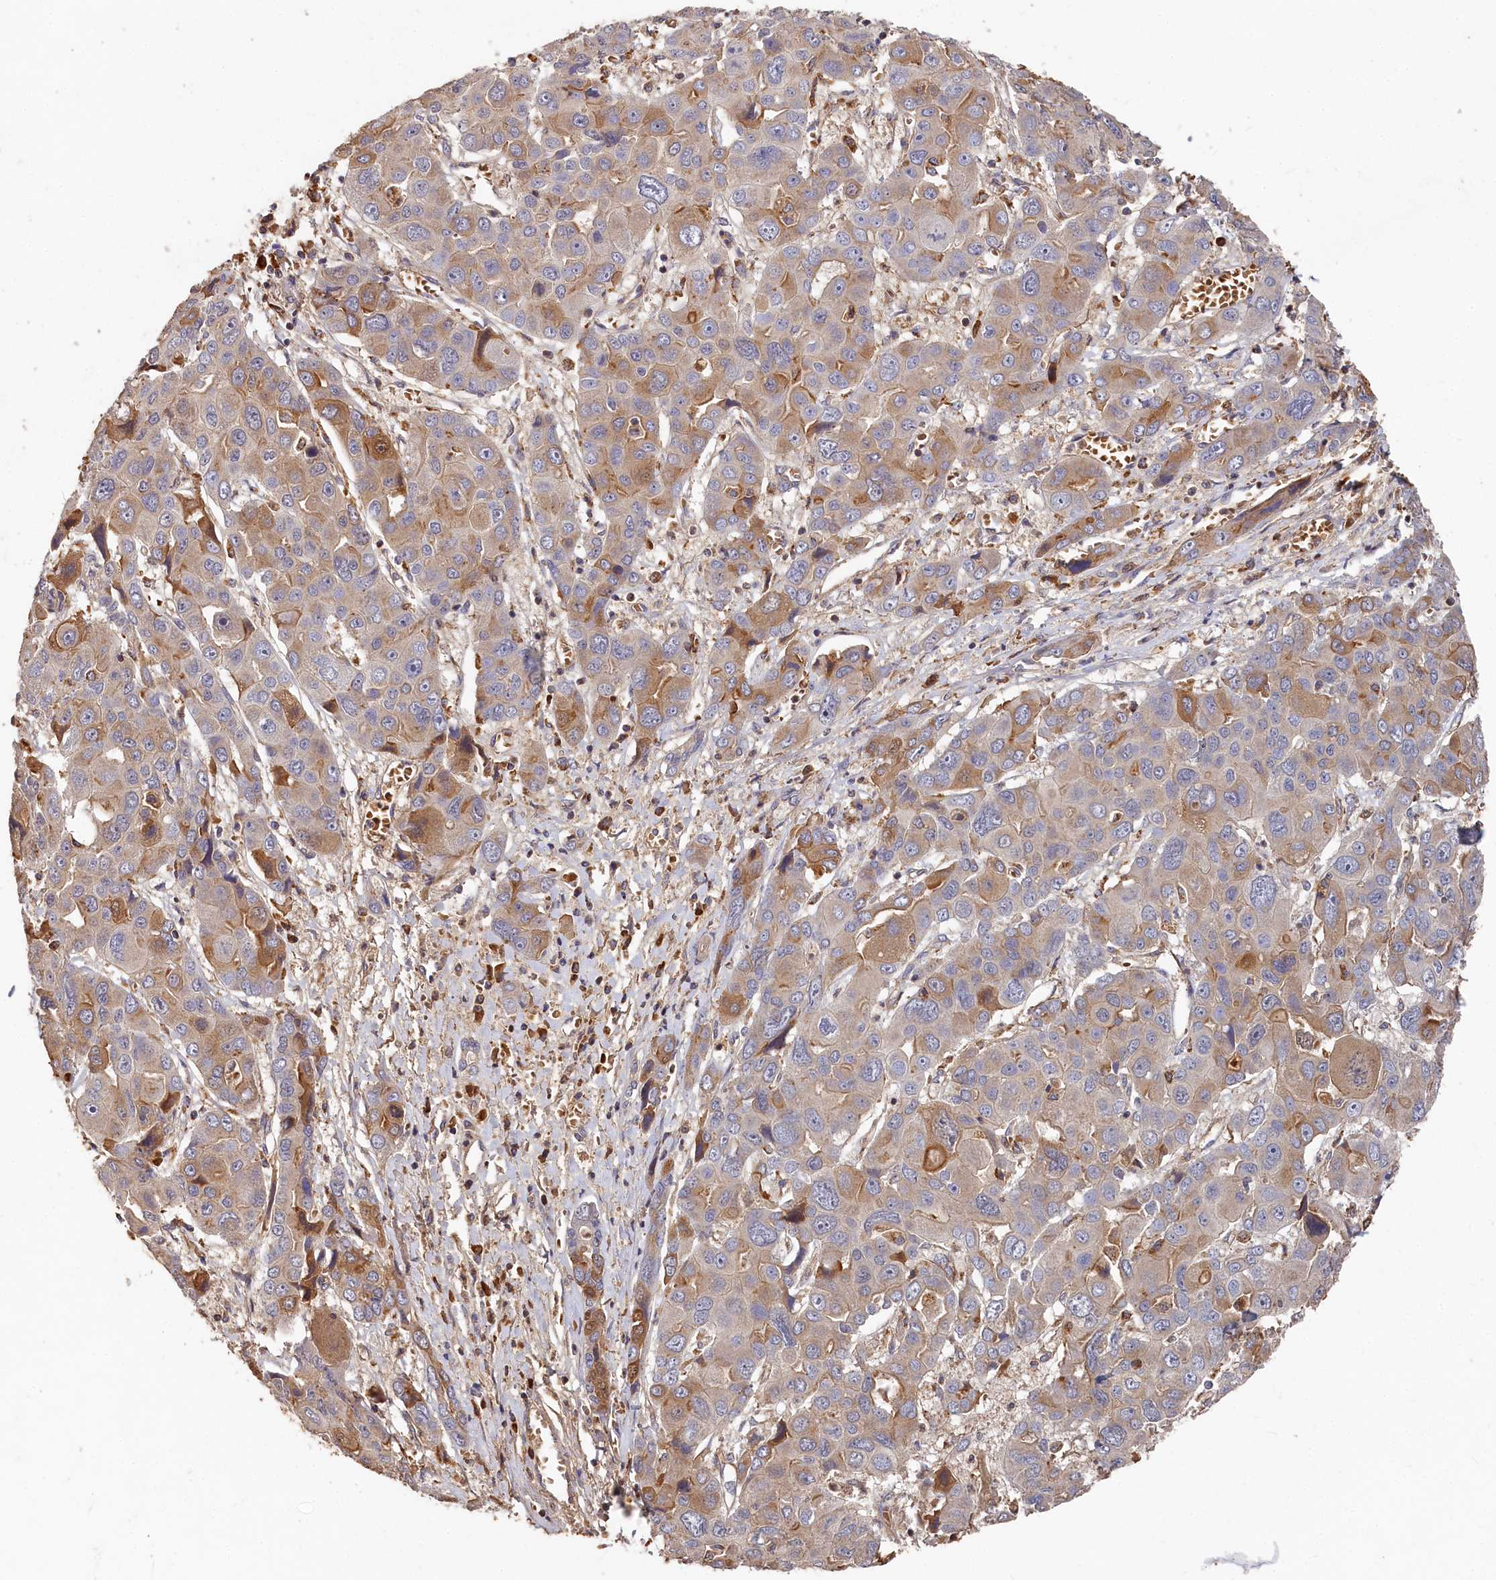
{"staining": {"intensity": "moderate", "quantity": "25%-75%", "location": "cytoplasmic/membranous"}, "tissue": "liver cancer", "cell_type": "Tumor cells", "image_type": "cancer", "snomed": [{"axis": "morphology", "description": "Cholangiocarcinoma"}, {"axis": "topography", "description": "Liver"}], "caption": "Cholangiocarcinoma (liver) stained with a protein marker exhibits moderate staining in tumor cells.", "gene": "DHRS11", "patient": {"sex": "male", "age": 67}}